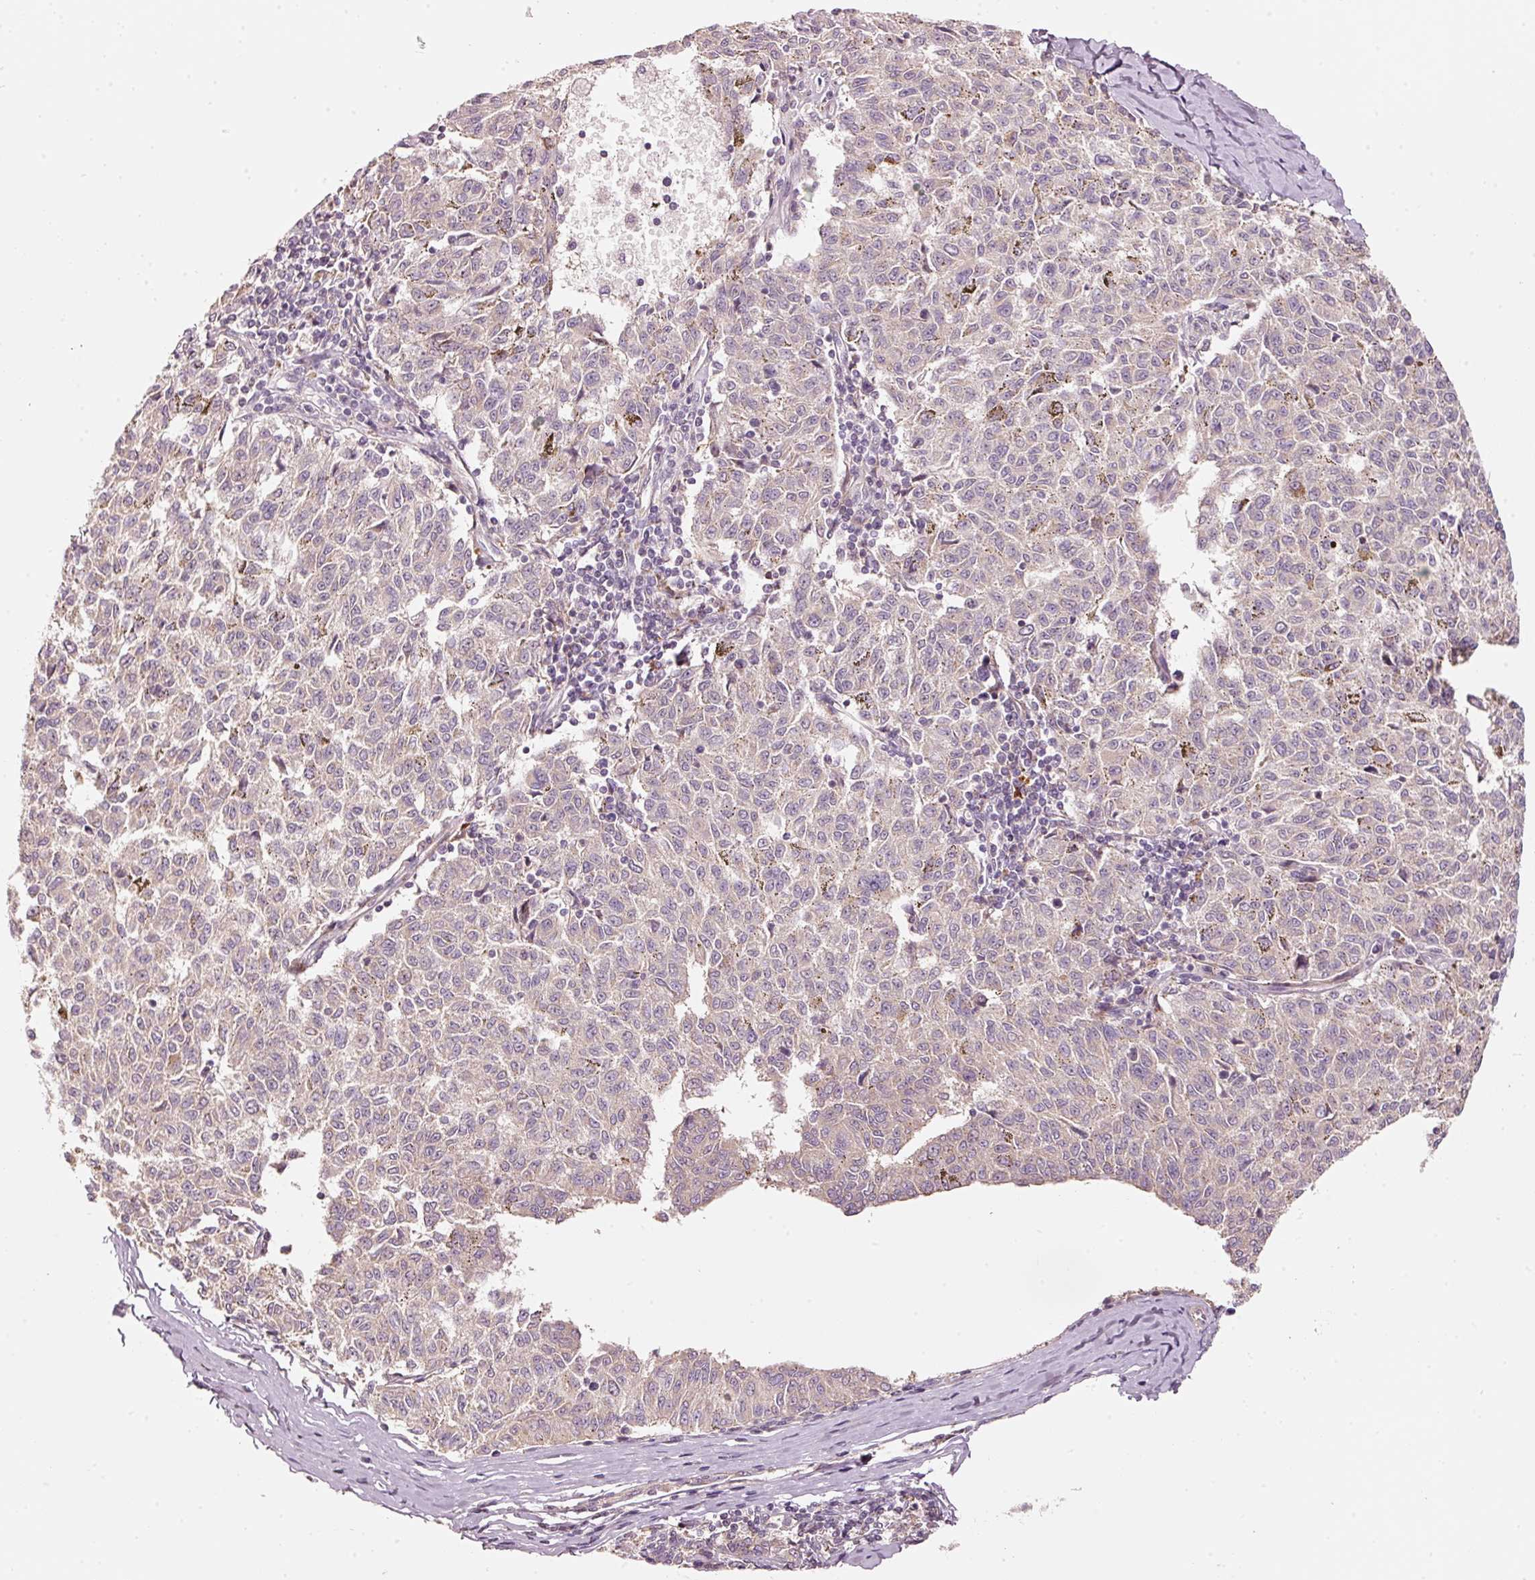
{"staining": {"intensity": "negative", "quantity": "none", "location": "none"}, "tissue": "melanoma", "cell_type": "Tumor cells", "image_type": "cancer", "snomed": [{"axis": "morphology", "description": "Malignant melanoma, NOS"}, {"axis": "topography", "description": "Skin"}], "caption": "DAB immunohistochemical staining of human malignant melanoma reveals no significant staining in tumor cells.", "gene": "ARHGAP22", "patient": {"sex": "female", "age": 72}}